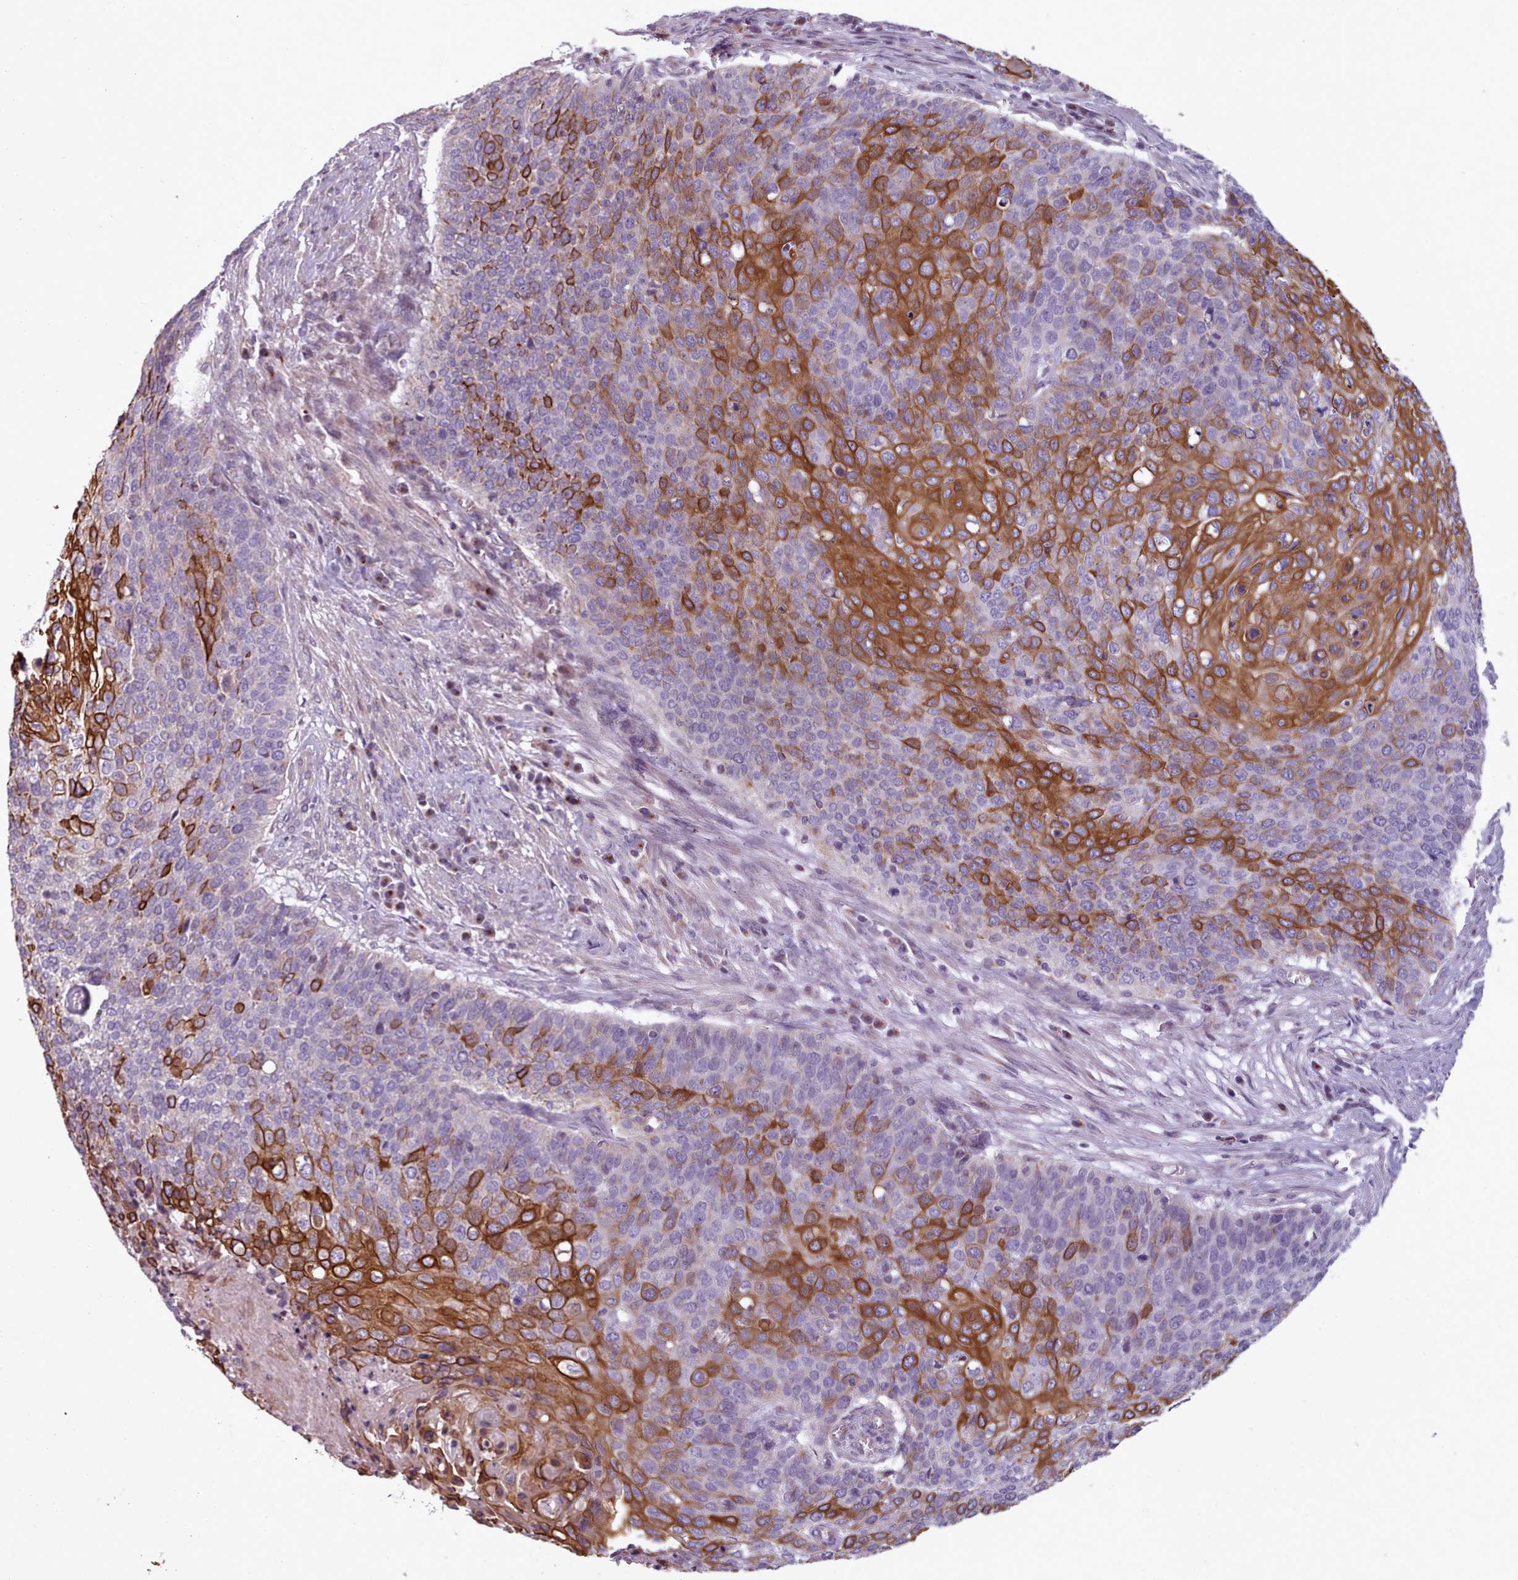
{"staining": {"intensity": "strong", "quantity": "25%-75%", "location": "cytoplasmic/membranous"}, "tissue": "cervical cancer", "cell_type": "Tumor cells", "image_type": "cancer", "snomed": [{"axis": "morphology", "description": "Squamous cell carcinoma, NOS"}, {"axis": "topography", "description": "Cervix"}], "caption": "Cervical cancer (squamous cell carcinoma) stained with a protein marker displays strong staining in tumor cells.", "gene": "SLC52A3", "patient": {"sex": "female", "age": 39}}